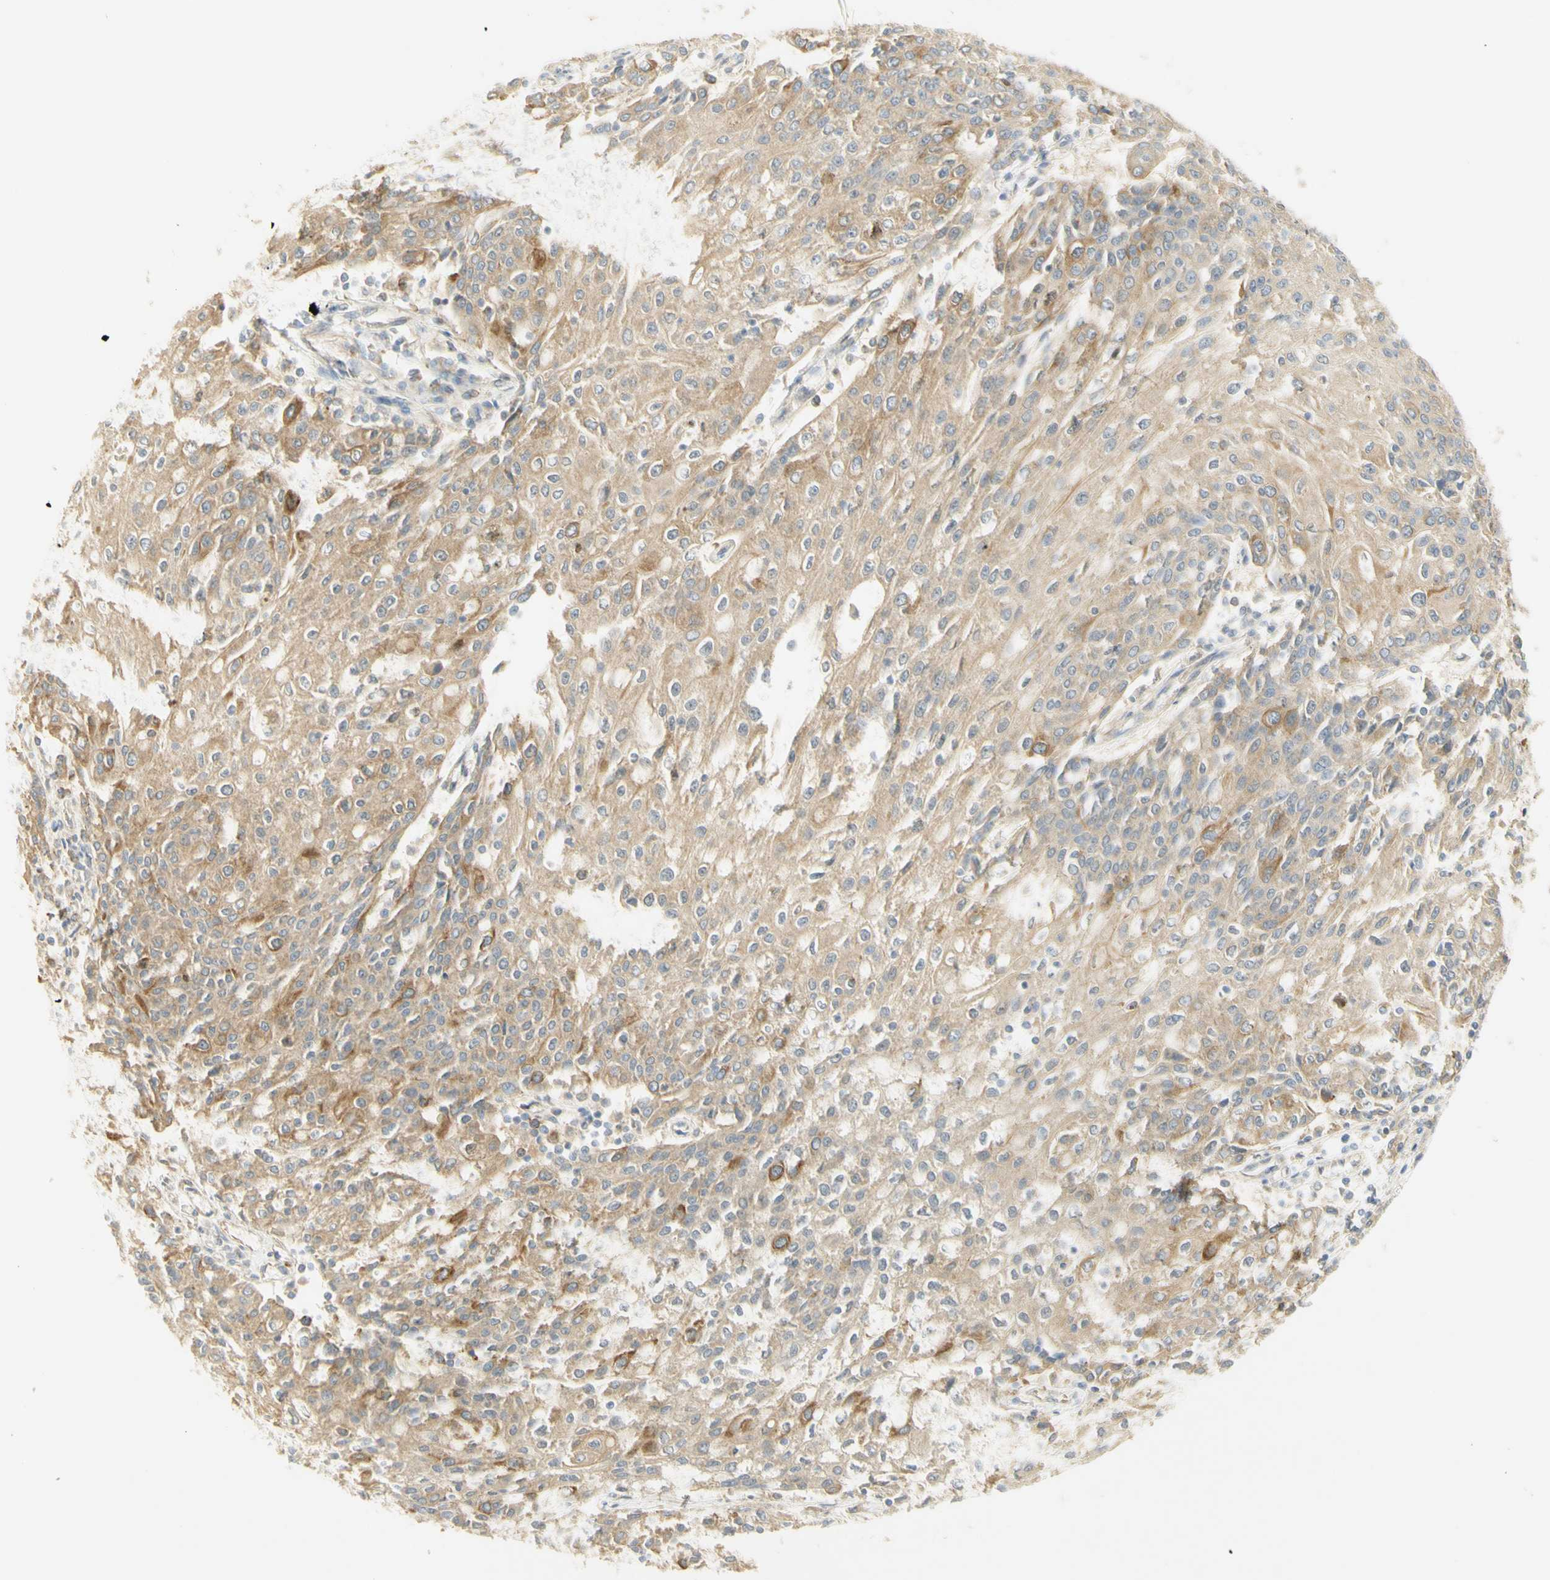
{"staining": {"intensity": "moderate", "quantity": ">75%", "location": "cytoplasmic/membranous"}, "tissue": "urothelial cancer", "cell_type": "Tumor cells", "image_type": "cancer", "snomed": [{"axis": "morphology", "description": "Urothelial carcinoma, High grade"}, {"axis": "topography", "description": "Urinary bladder"}], "caption": "This histopathology image demonstrates high-grade urothelial carcinoma stained with immunohistochemistry (IHC) to label a protein in brown. The cytoplasmic/membranous of tumor cells show moderate positivity for the protein. Nuclei are counter-stained blue.", "gene": "KIF11", "patient": {"sex": "female", "age": 85}}